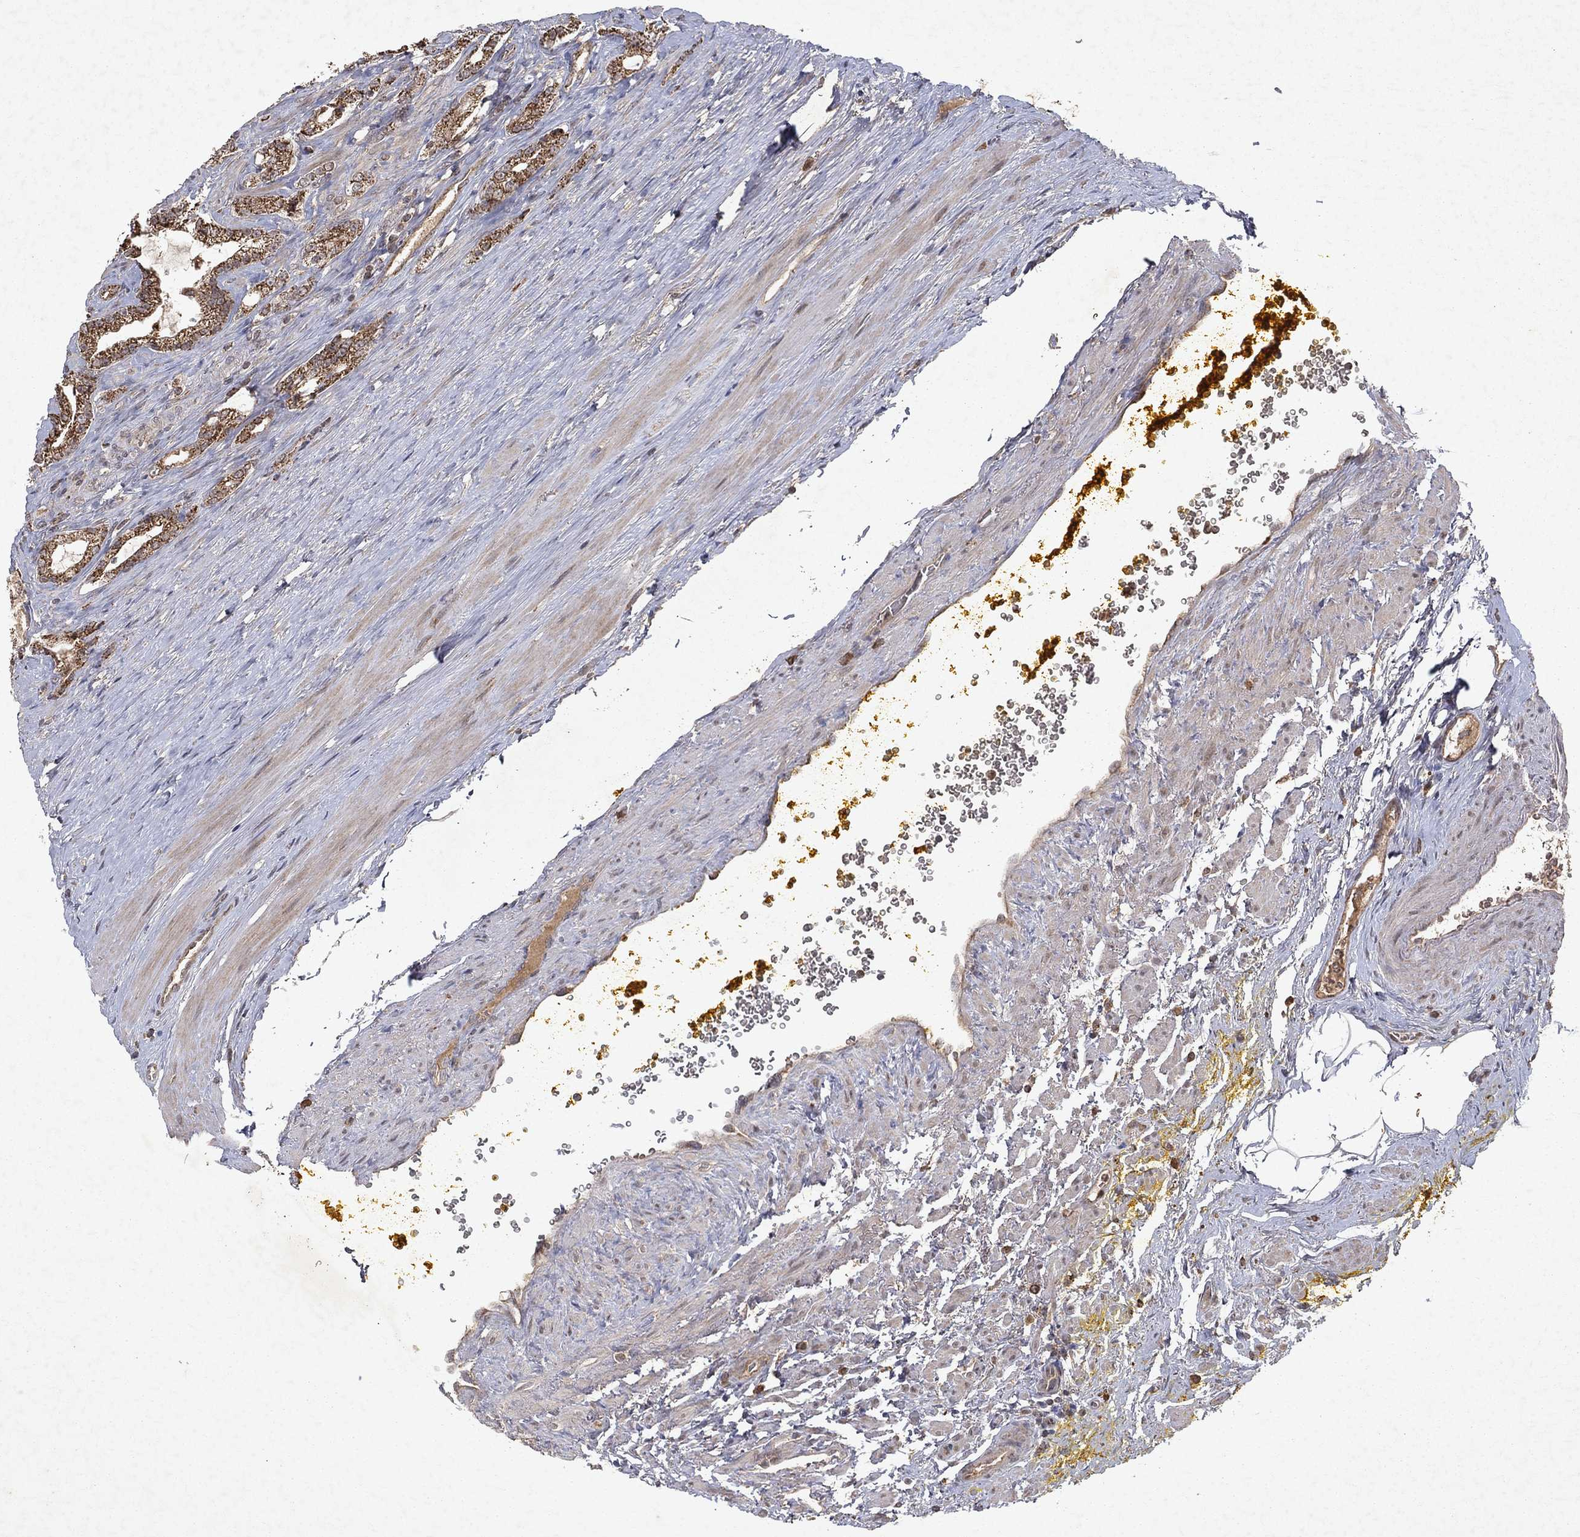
{"staining": {"intensity": "strong", "quantity": ">75%", "location": "cytoplasmic/membranous"}, "tissue": "prostate cancer", "cell_type": "Tumor cells", "image_type": "cancer", "snomed": [{"axis": "morphology", "description": "Adenocarcinoma, NOS"}, {"axis": "topography", "description": "Prostate"}], "caption": "Protein analysis of prostate cancer (adenocarcinoma) tissue demonstrates strong cytoplasmic/membranous positivity in approximately >75% of tumor cells.", "gene": "PYROXD2", "patient": {"sex": "male", "age": 67}}